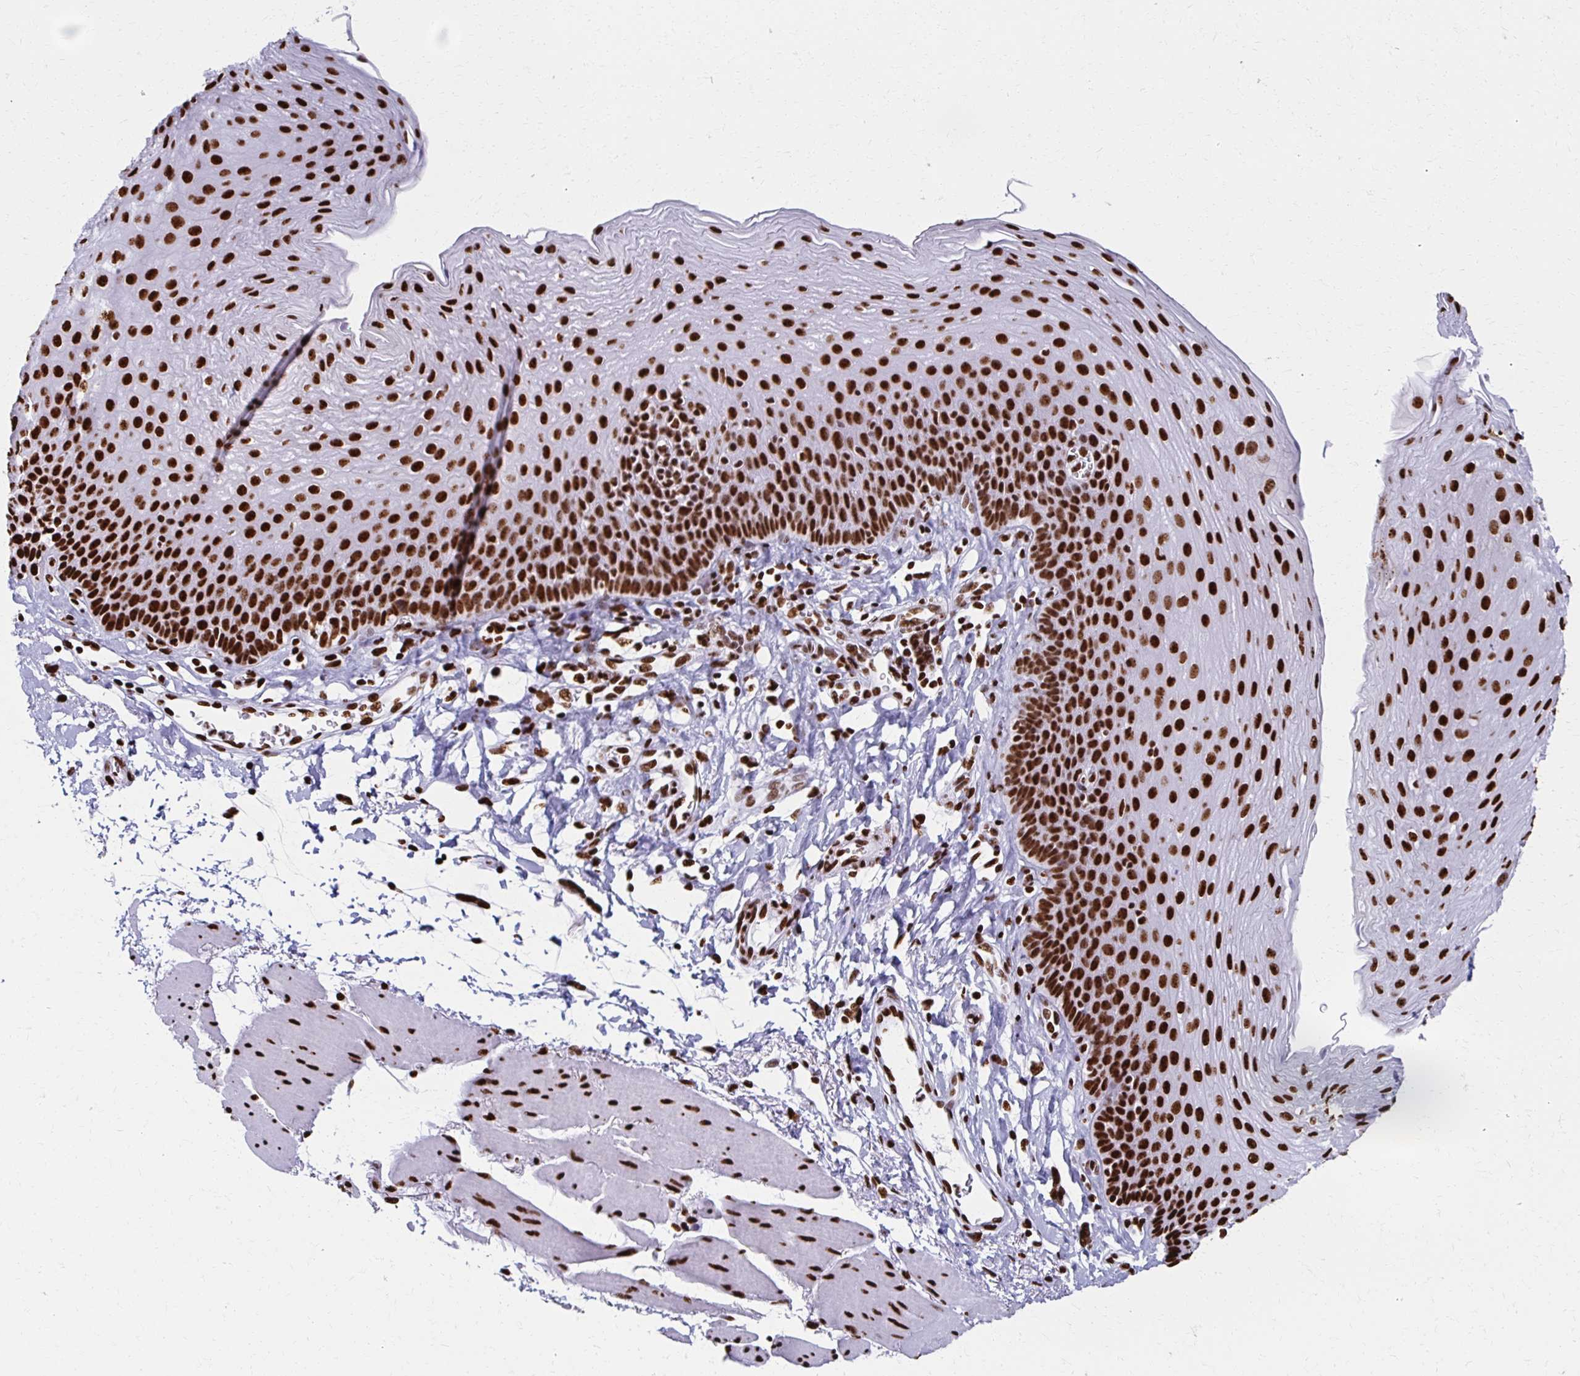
{"staining": {"intensity": "strong", "quantity": ">75%", "location": "nuclear"}, "tissue": "esophagus", "cell_type": "Squamous epithelial cells", "image_type": "normal", "snomed": [{"axis": "morphology", "description": "Normal tissue, NOS"}, {"axis": "topography", "description": "Esophagus"}], "caption": "Immunohistochemistry image of normal esophagus: esophagus stained using immunohistochemistry (IHC) exhibits high levels of strong protein expression localized specifically in the nuclear of squamous epithelial cells, appearing as a nuclear brown color.", "gene": "NONO", "patient": {"sex": "female", "age": 81}}